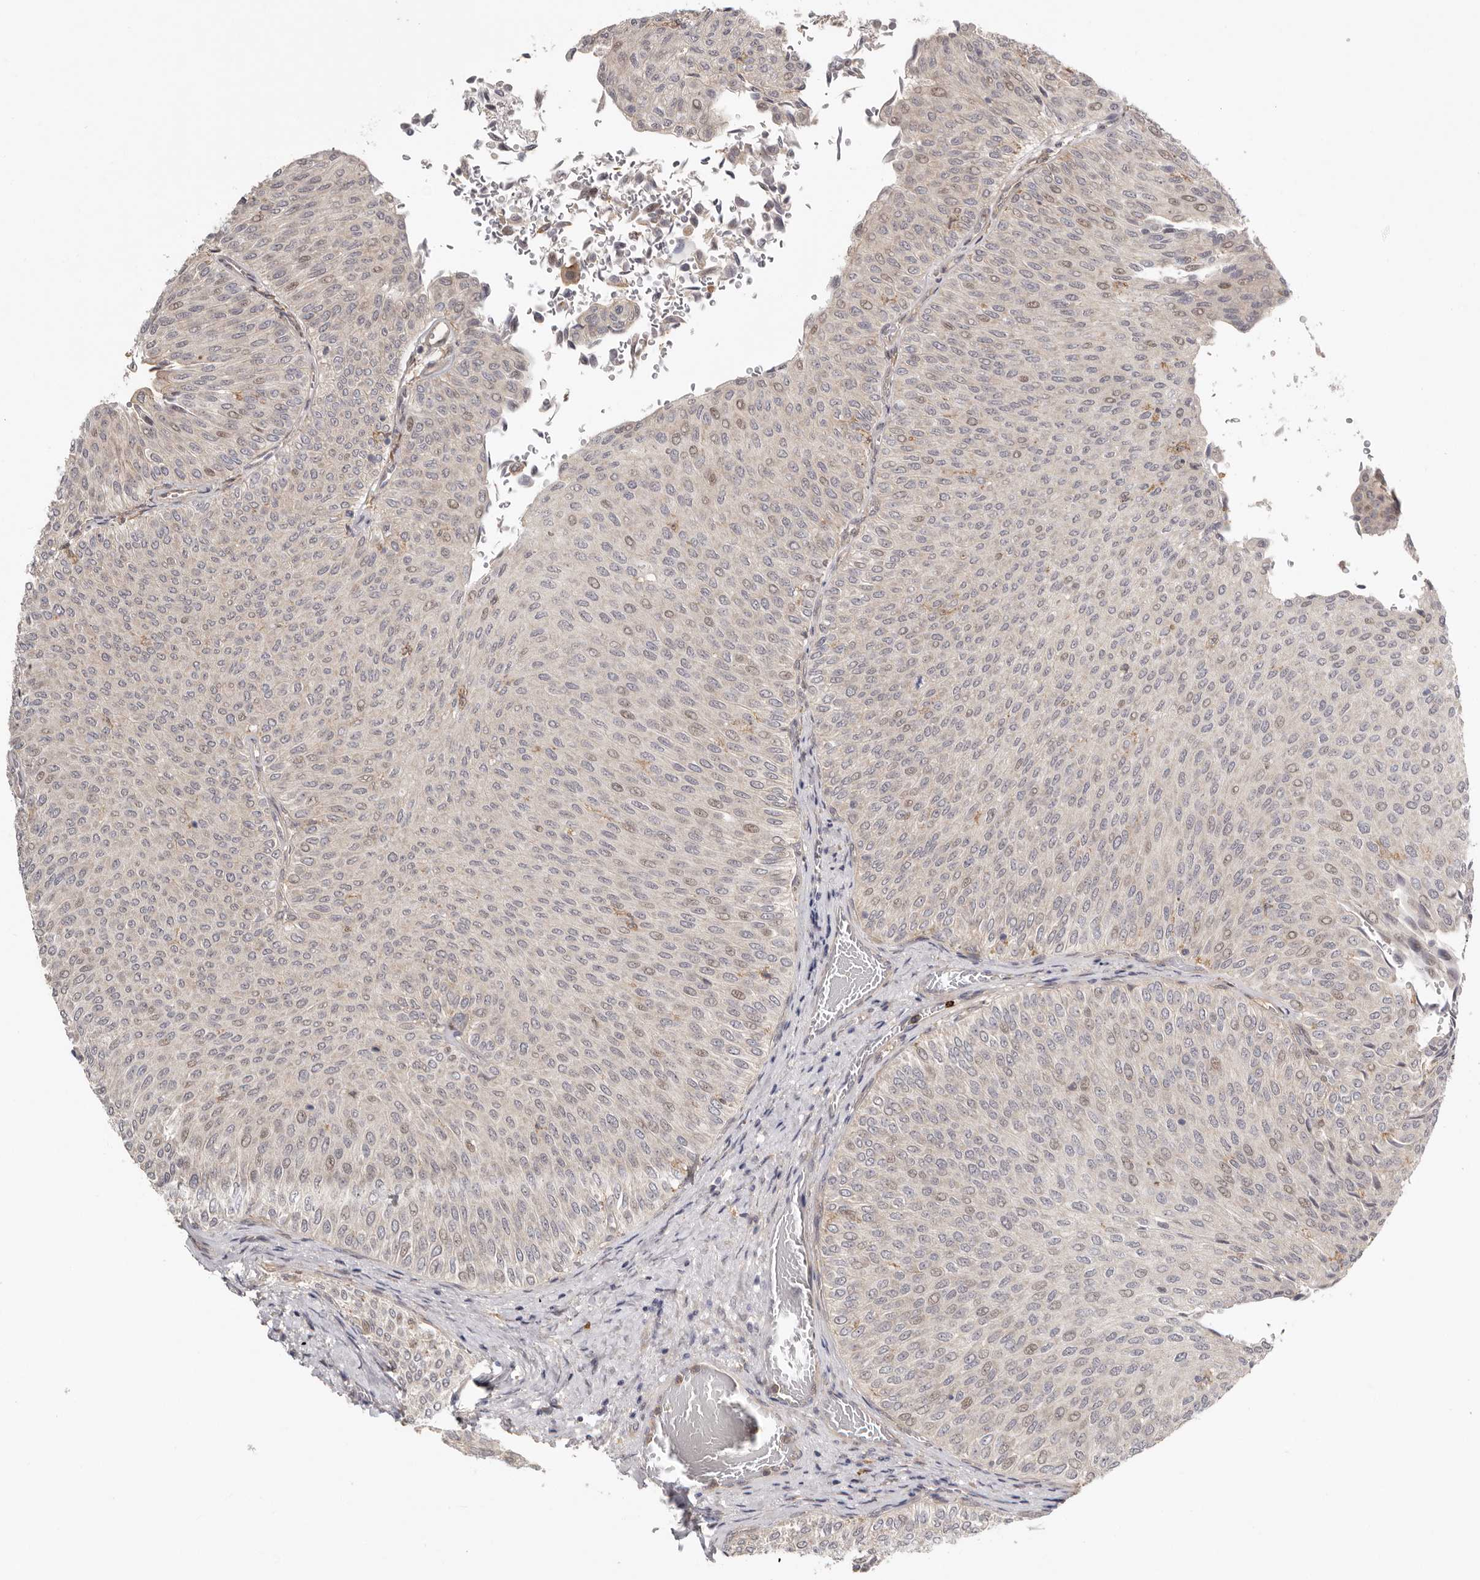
{"staining": {"intensity": "weak", "quantity": "<25%", "location": "nuclear"}, "tissue": "urothelial cancer", "cell_type": "Tumor cells", "image_type": "cancer", "snomed": [{"axis": "morphology", "description": "Urothelial carcinoma, Low grade"}, {"axis": "topography", "description": "Urinary bladder"}], "caption": "Human urothelial cancer stained for a protein using IHC displays no positivity in tumor cells.", "gene": "MSRB2", "patient": {"sex": "male", "age": 78}}